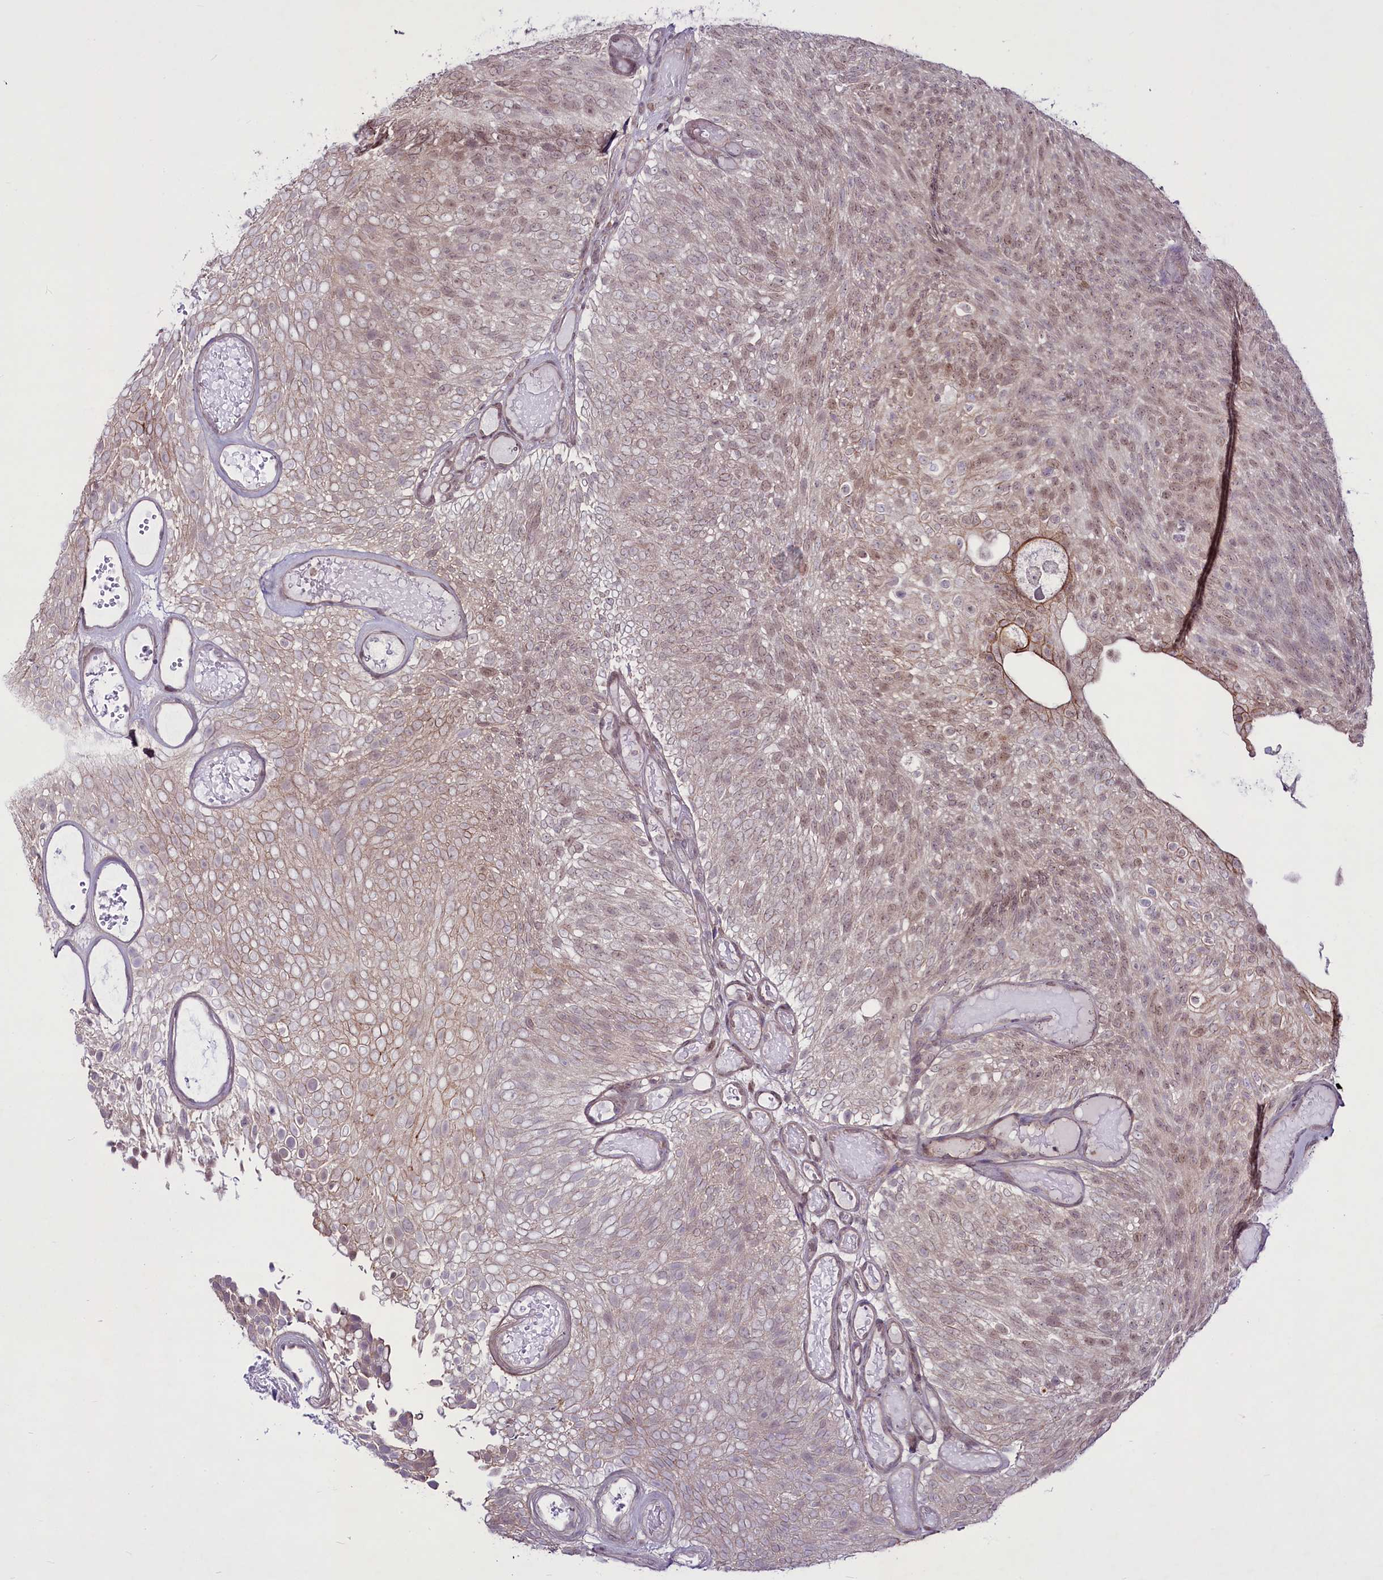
{"staining": {"intensity": "weak", "quantity": ">75%", "location": "nuclear"}, "tissue": "urothelial cancer", "cell_type": "Tumor cells", "image_type": "cancer", "snomed": [{"axis": "morphology", "description": "Urothelial carcinoma, Low grade"}, {"axis": "topography", "description": "Urinary bladder"}], "caption": "Immunohistochemistry (IHC) (DAB) staining of low-grade urothelial carcinoma exhibits weak nuclear protein positivity in about >75% of tumor cells. (brown staining indicates protein expression, while blue staining denotes nuclei).", "gene": "RSBN1", "patient": {"sex": "male", "age": 78}}